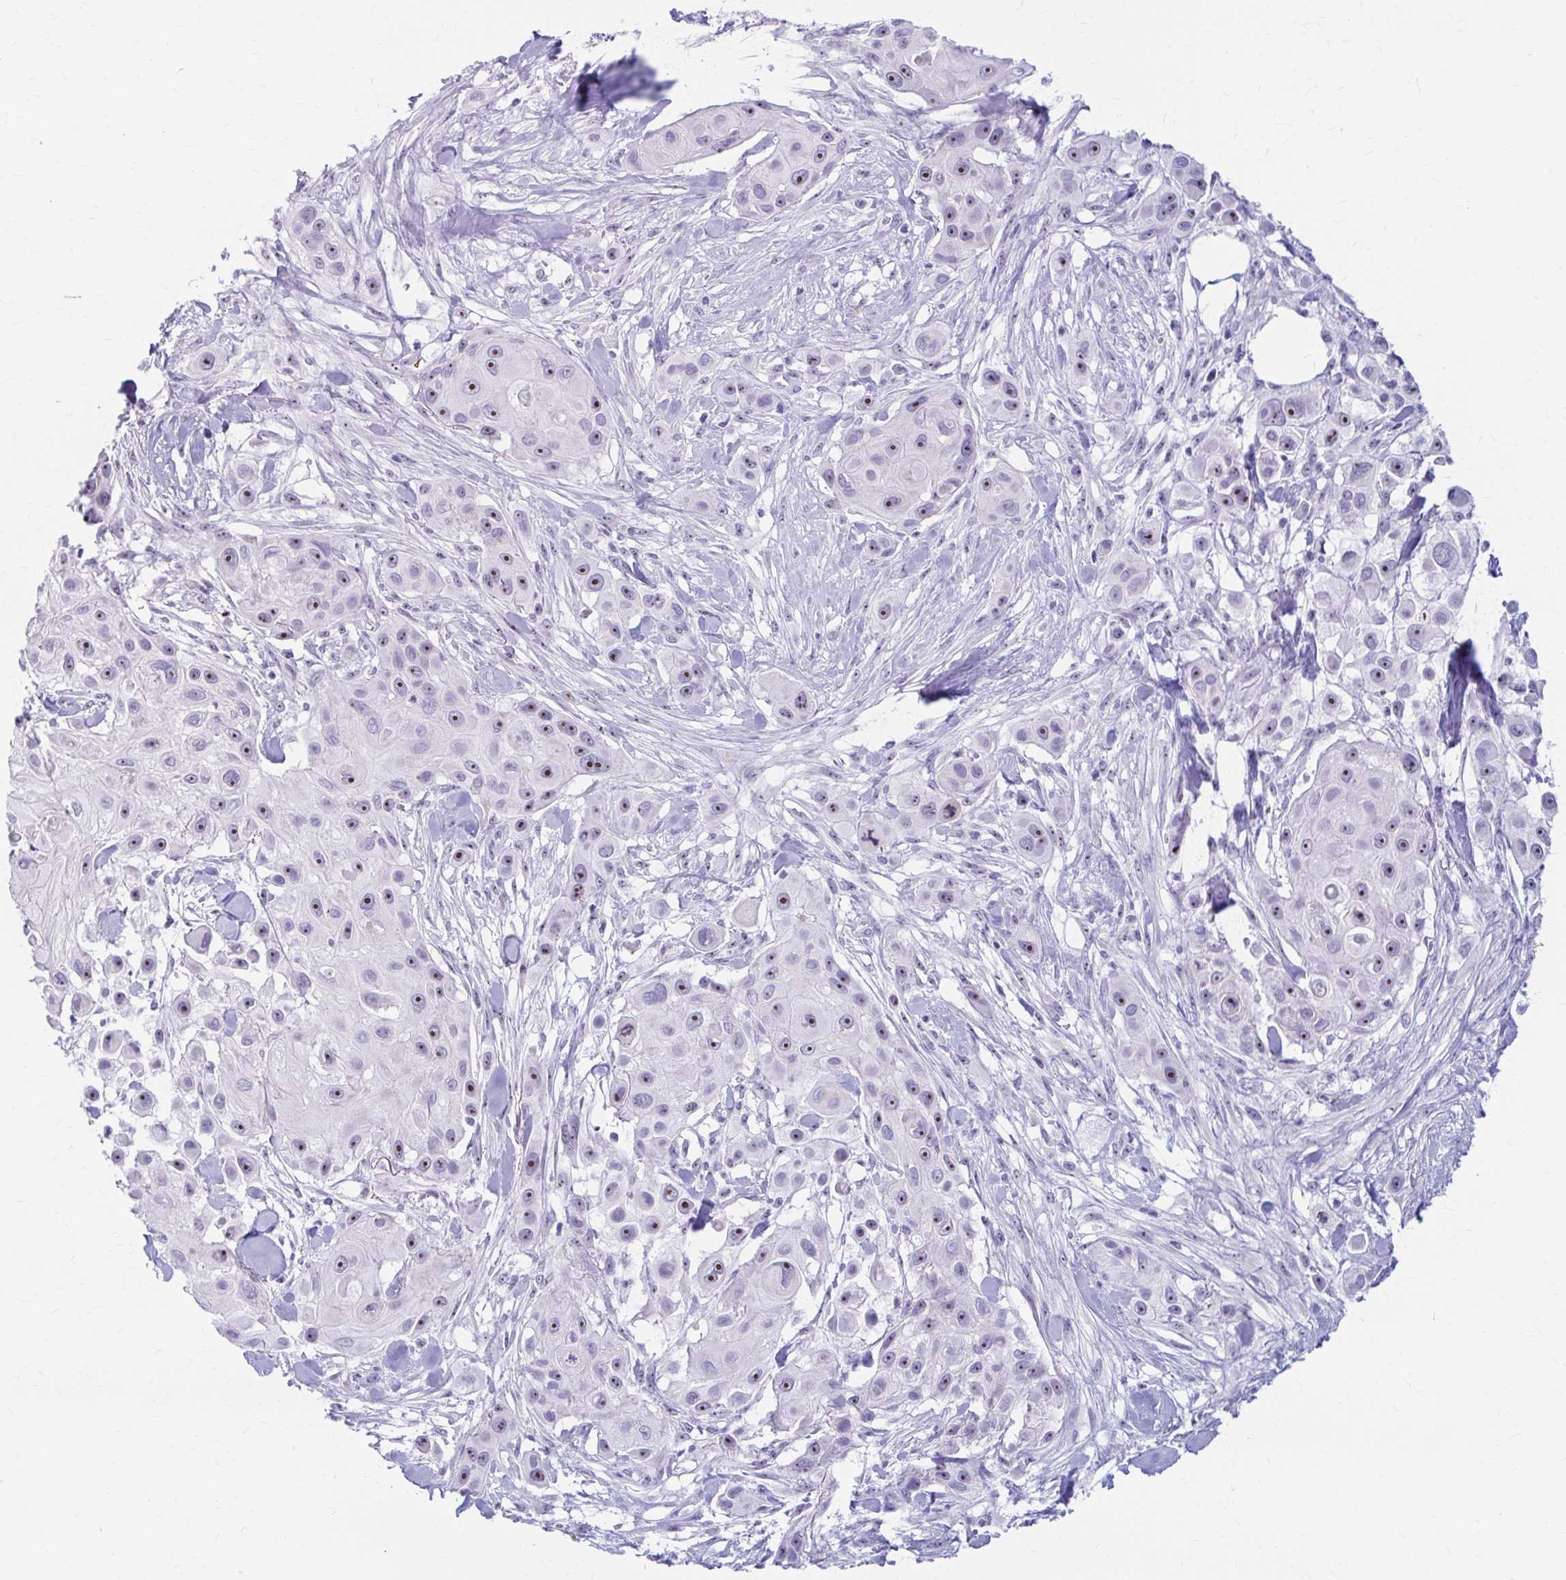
{"staining": {"intensity": "strong", "quantity": ">75%", "location": "nuclear"}, "tissue": "skin cancer", "cell_type": "Tumor cells", "image_type": "cancer", "snomed": [{"axis": "morphology", "description": "Squamous cell carcinoma, NOS"}, {"axis": "topography", "description": "Skin"}], "caption": "Protein staining of skin cancer (squamous cell carcinoma) tissue exhibits strong nuclear expression in approximately >75% of tumor cells.", "gene": "FTSJ3", "patient": {"sex": "male", "age": 63}}